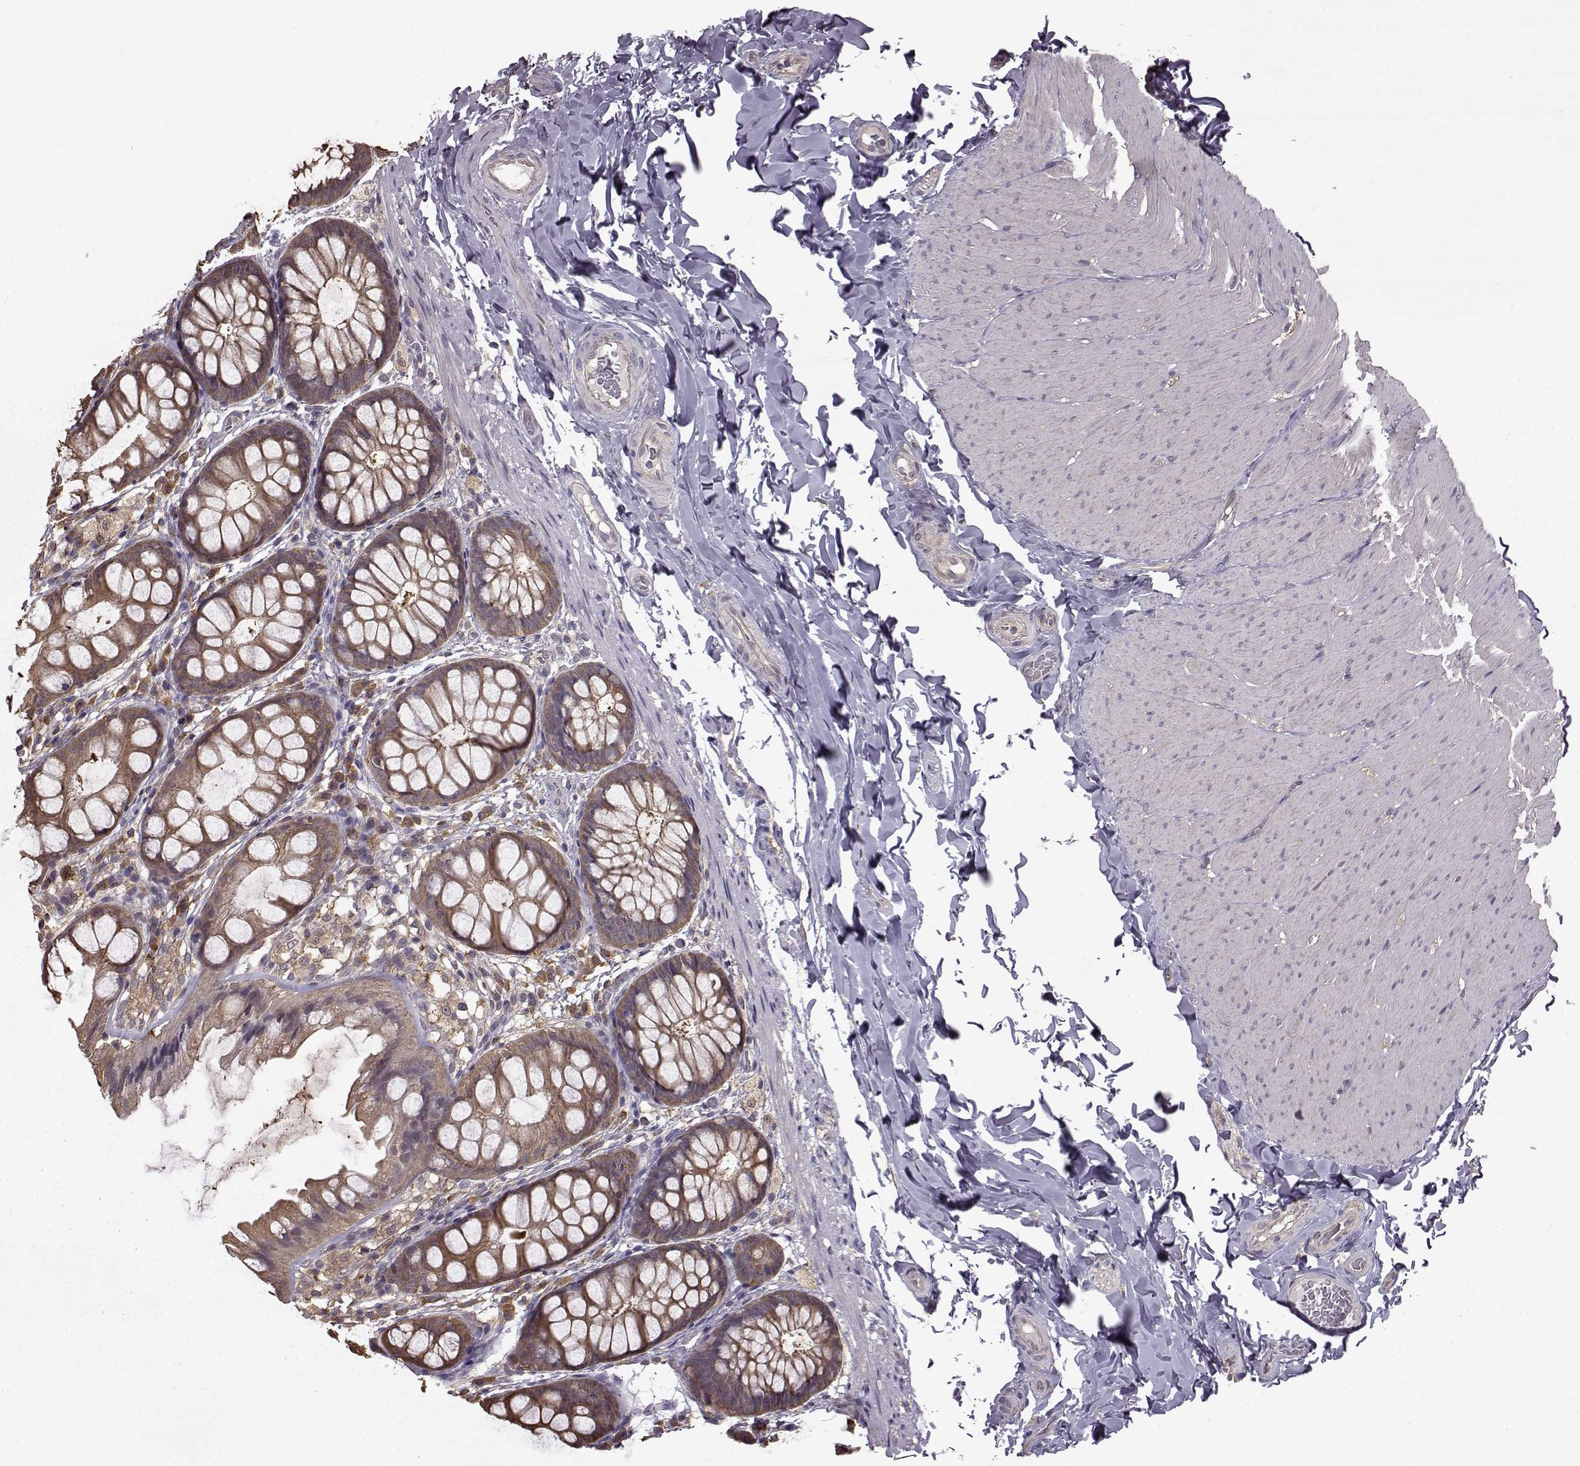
{"staining": {"intensity": "negative", "quantity": "none", "location": "none"}, "tissue": "colon", "cell_type": "Endothelial cells", "image_type": "normal", "snomed": [{"axis": "morphology", "description": "Normal tissue, NOS"}, {"axis": "topography", "description": "Colon"}], "caption": "The immunohistochemistry micrograph has no significant positivity in endothelial cells of colon.", "gene": "NME1", "patient": {"sex": "male", "age": 47}}